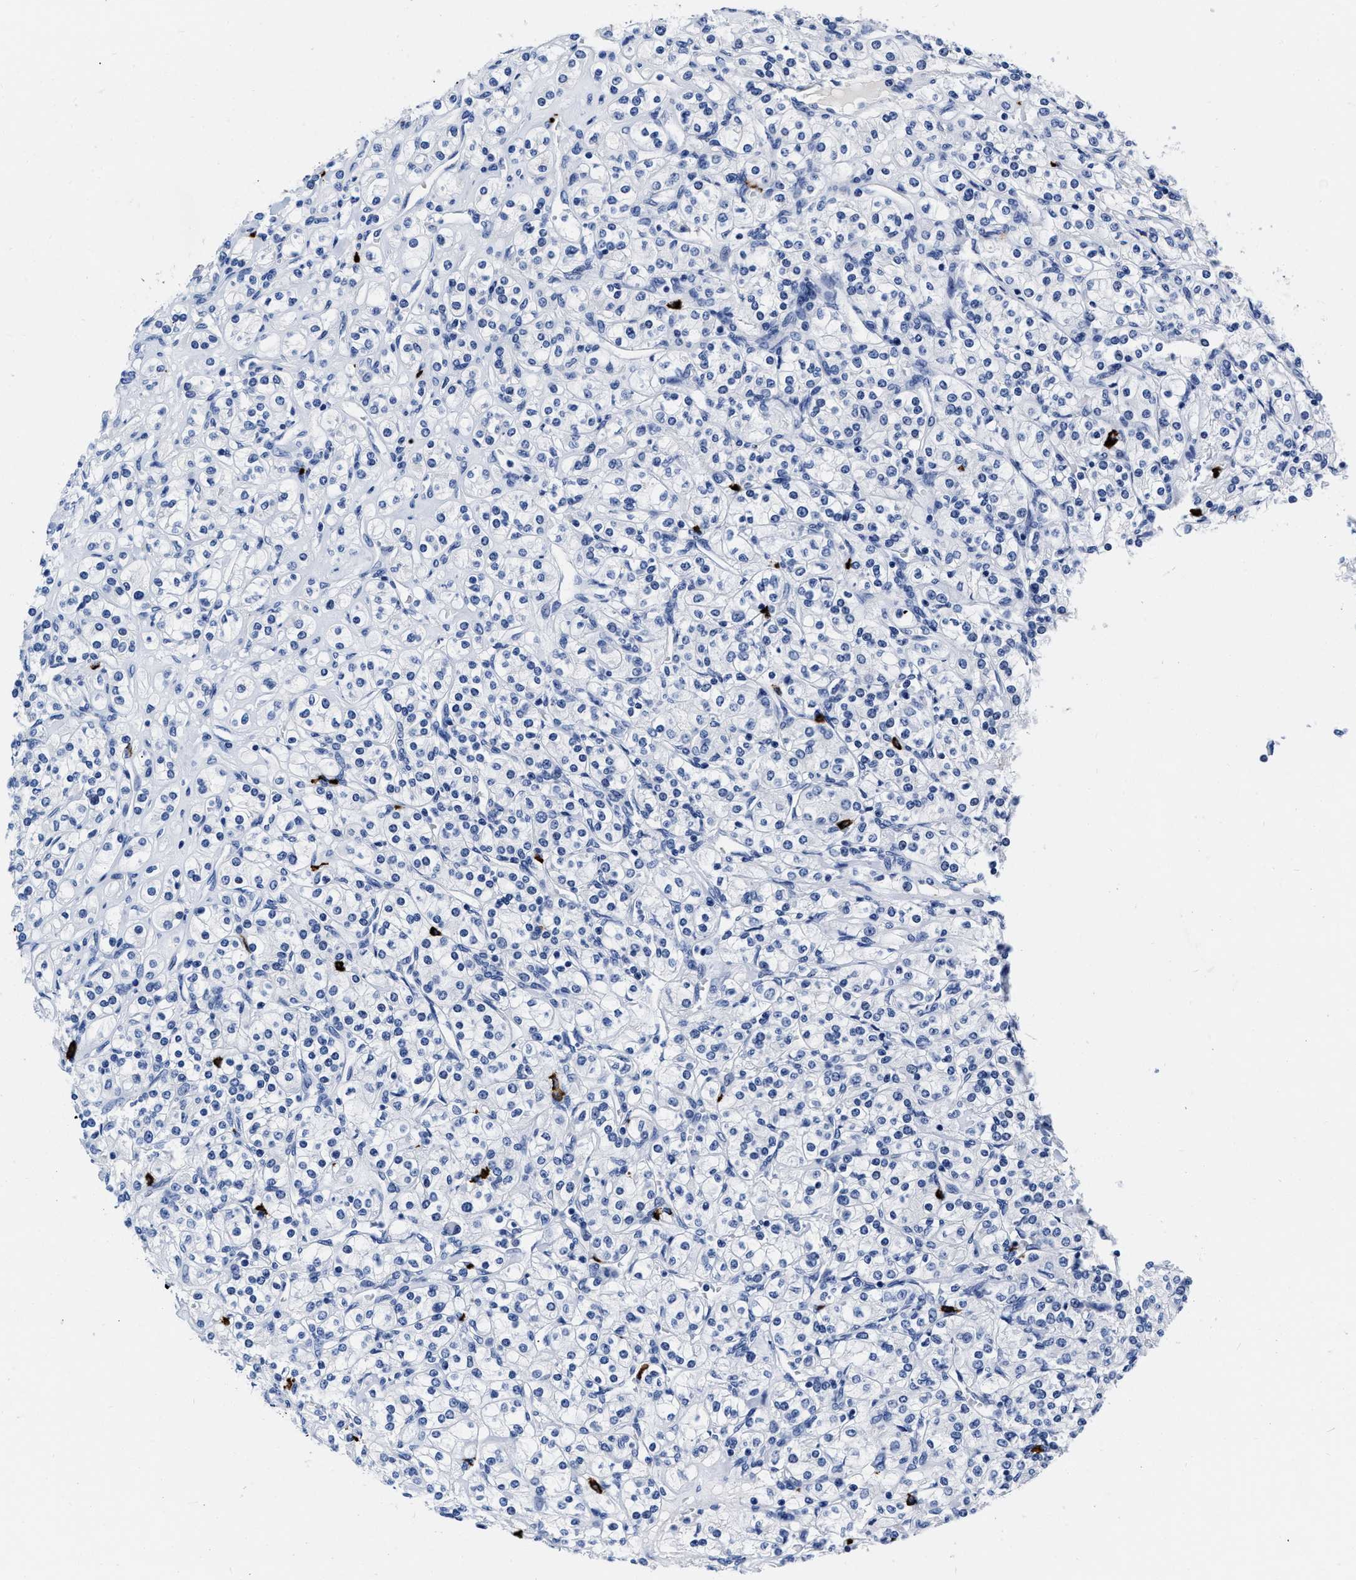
{"staining": {"intensity": "negative", "quantity": "none", "location": "none"}, "tissue": "renal cancer", "cell_type": "Tumor cells", "image_type": "cancer", "snomed": [{"axis": "morphology", "description": "Adenocarcinoma, NOS"}, {"axis": "topography", "description": "Kidney"}], "caption": "Protein analysis of renal cancer (adenocarcinoma) demonstrates no significant positivity in tumor cells. (DAB (3,3'-diaminobenzidine) immunohistochemistry visualized using brightfield microscopy, high magnification).", "gene": "CER1", "patient": {"sex": "male", "age": 77}}